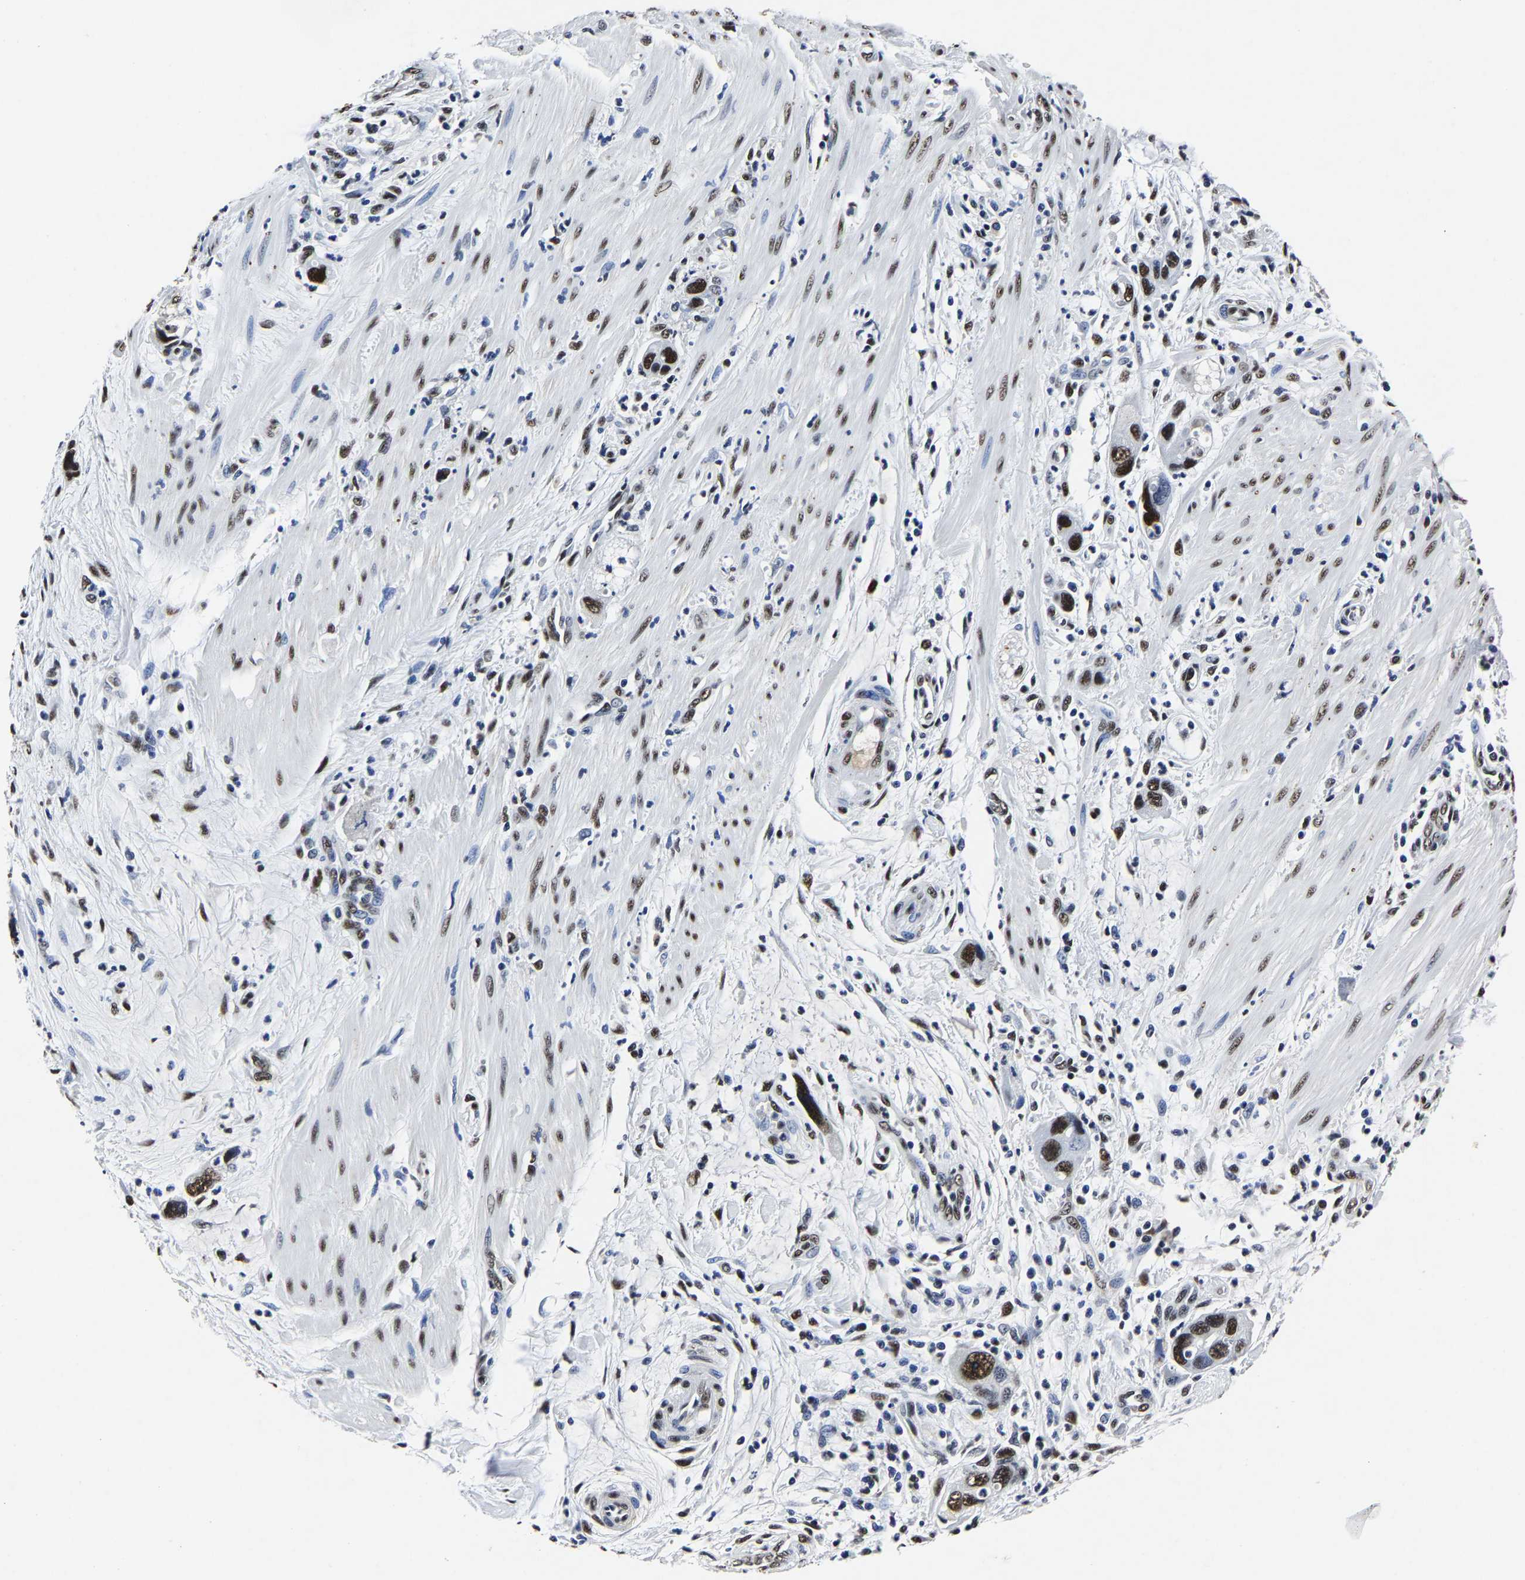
{"staining": {"intensity": "strong", "quantity": ">75%", "location": "nuclear"}, "tissue": "pancreatic cancer", "cell_type": "Tumor cells", "image_type": "cancer", "snomed": [{"axis": "morphology", "description": "Adenocarcinoma, NOS"}, {"axis": "topography", "description": "Pancreas"}], "caption": "High-magnification brightfield microscopy of pancreatic cancer (adenocarcinoma) stained with DAB (brown) and counterstained with hematoxylin (blue). tumor cells exhibit strong nuclear staining is identified in approximately>75% of cells. The staining is performed using DAB (3,3'-diaminobenzidine) brown chromogen to label protein expression. The nuclei are counter-stained blue using hematoxylin.", "gene": "RBM45", "patient": {"sex": "female", "age": 70}}